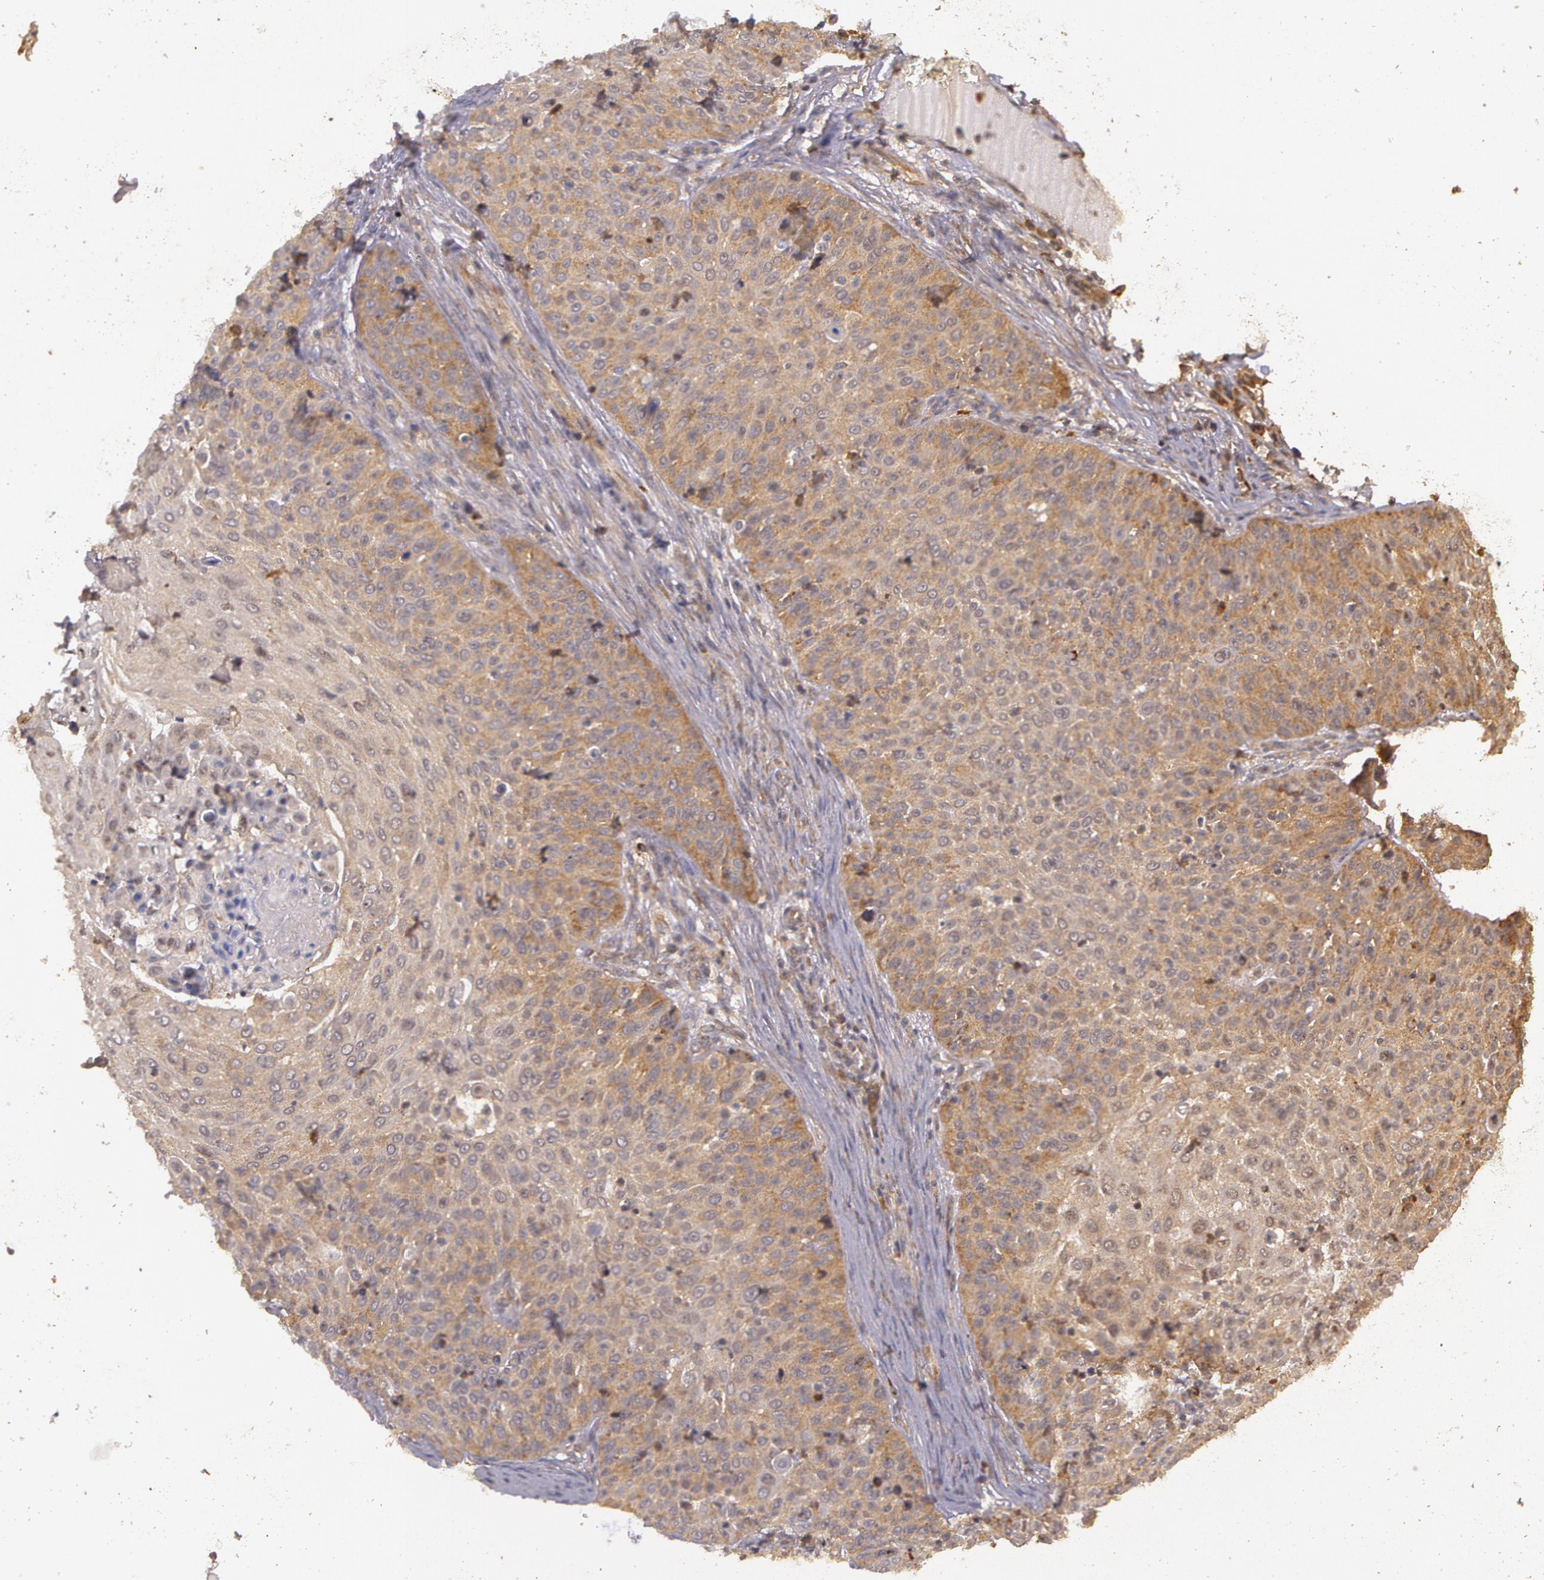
{"staining": {"intensity": "moderate", "quantity": ">75%", "location": "cytoplasmic/membranous"}, "tissue": "skin cancer", "cell_type": "Tumor cells", "image_type": "cancer", "snomed": [{"axis": "morphology", "description": "Squamous cell carcinoma, NOS"}, {"axis": "topography", "description": "Skin"}], "caption": "An IHC image of neoplastic tissue is shown. Protein staining in brown labels moderate cytoplasmic/membranous positivity in skin squamous cell carcinoma within tumor cells.", "gene": "ASCC2", "patient": {"sex": "male", "age": 82}}